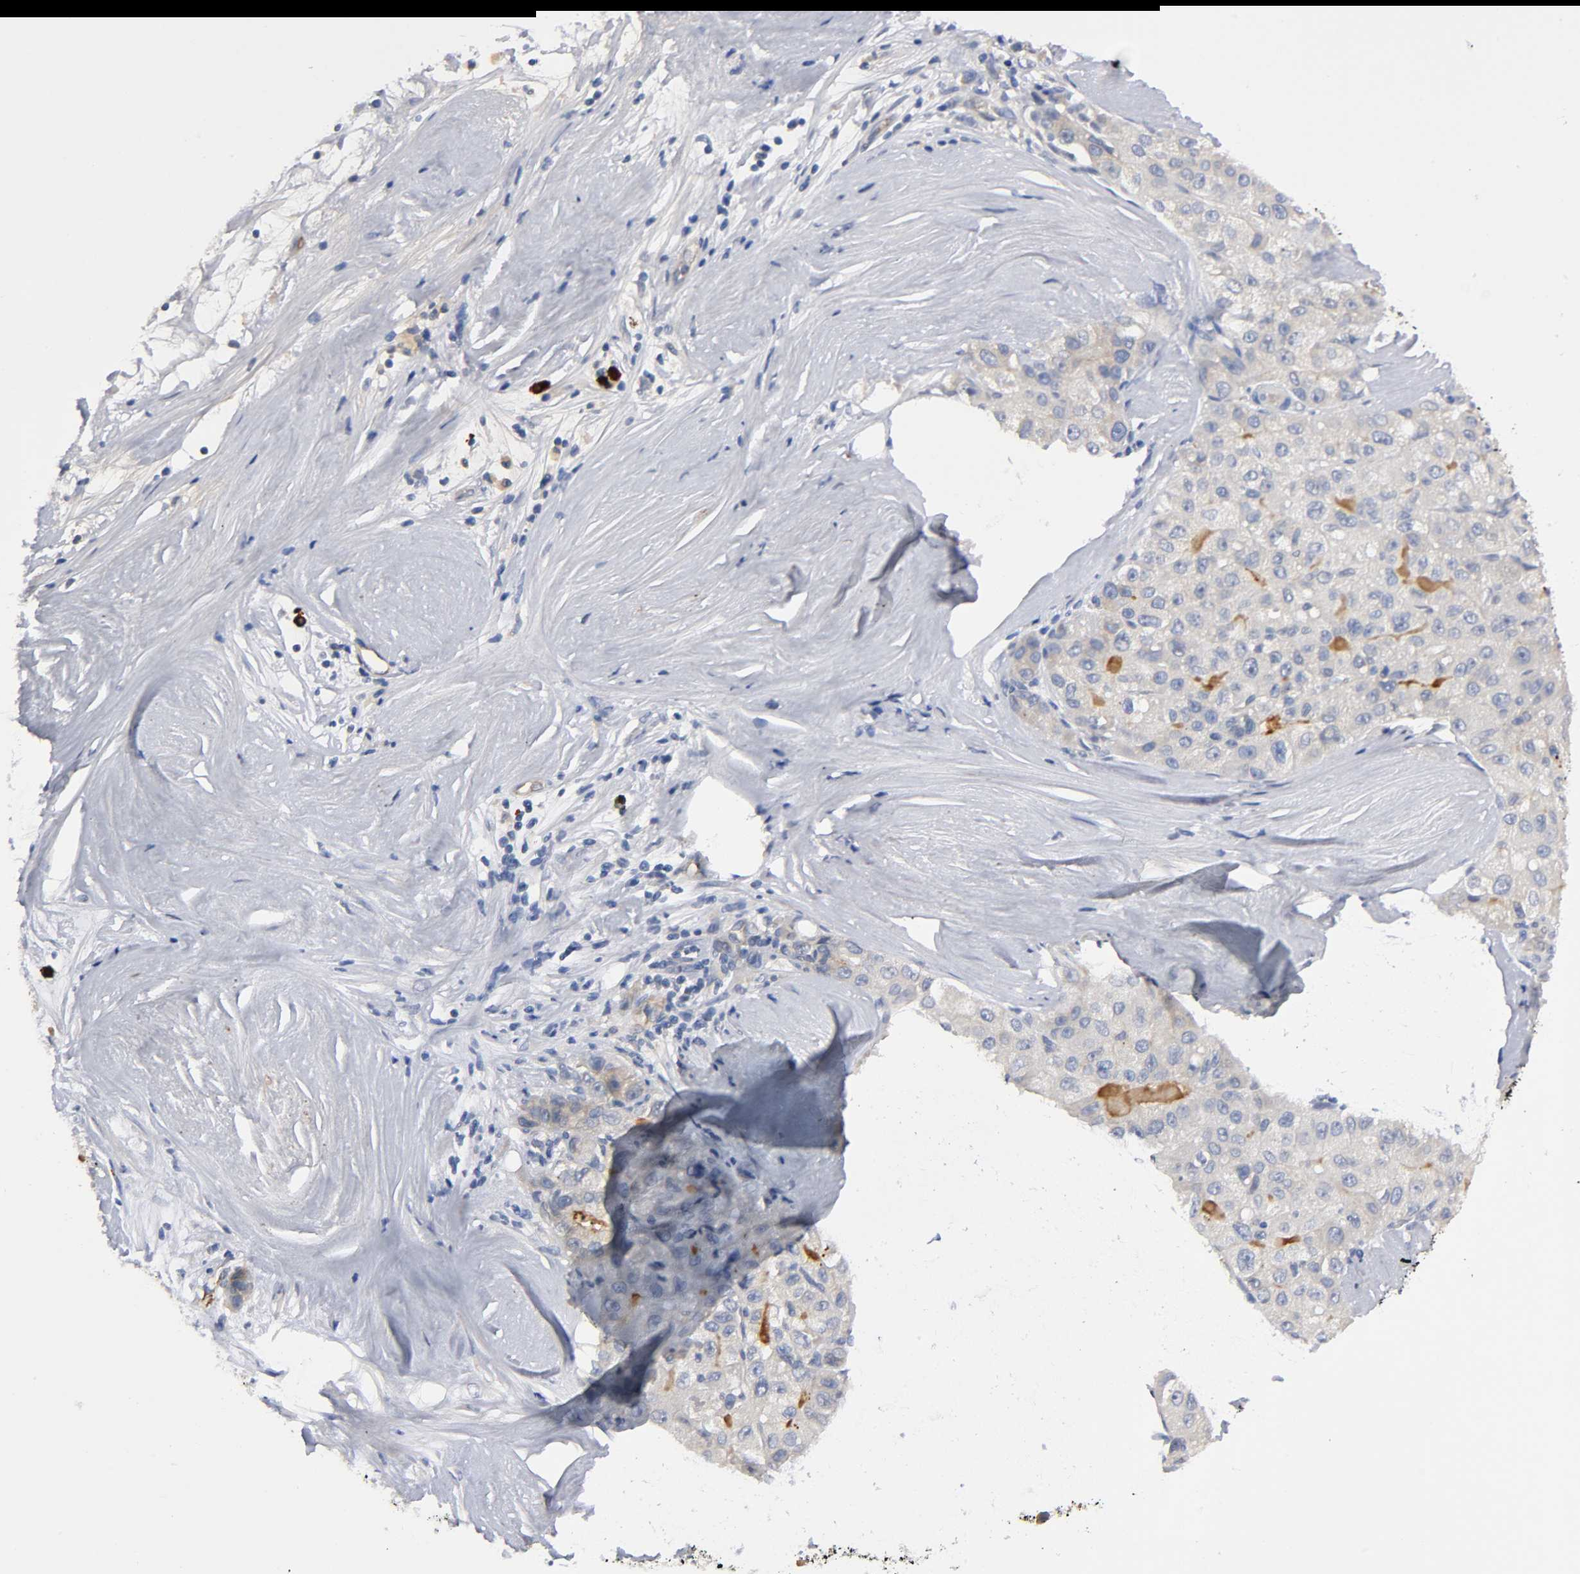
{"staining": {"intensity": "weak", "quantity": "25%-75%", "location": "cytoplasmic/membranous"}, "tissue": "liver cancer", "cell_type": "Tumor cells", "image_type": "cancer", "snomed": [{"axis": "morphology", "description": "Carcinoma, Hepatocellular, NOS"}, {"axis": "topography", "description": "Liver"}], "caption": "The photomicrograph displays immunohistochemical staining of liver cancer (hepatocellular carcinoma). There is weak cytoplasmic/membranous staining is seen in about 25%-75% of tumor cells.", "gene": "NOVA1", "patient": {"sex": "male", "age": 80}}